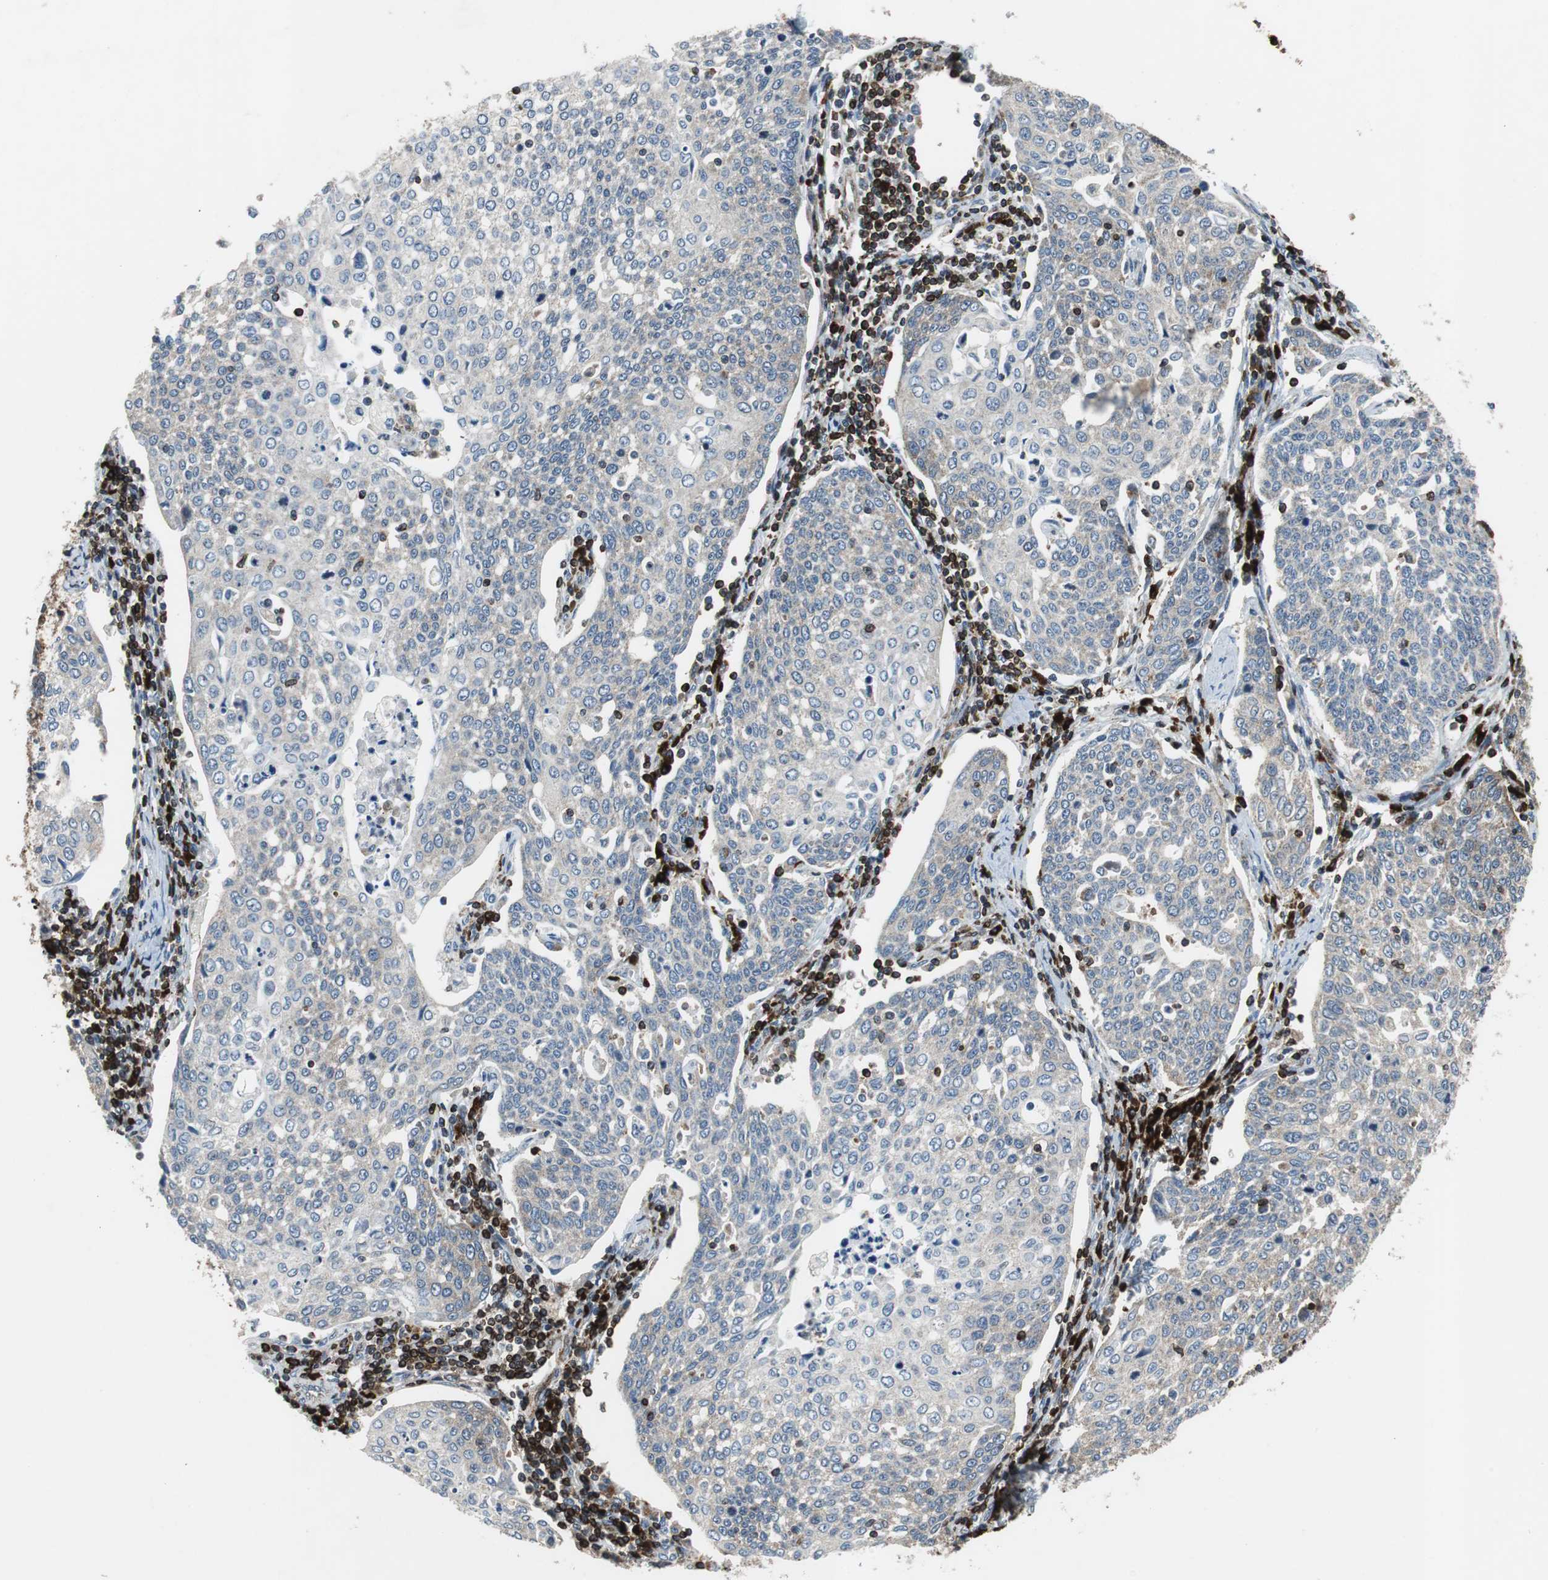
{"staining": {"intensity": "weak", "quantity": "<25%", "location": "cytoplasmic/membranous"}, "tissue": "cervical cancer", "cell_type": "Tumor cells", "image_type": "cancer", "snomed": [{"axis": "morphology", "description": "Squamous cell carcinoma, NOS"}, {"axis": "topography", "description": "Cervix"}], "caption": "Cervical cancer stained for a protein using immunohistochemistry (IHC) demonstrates no expression tumor cells.", "gene": "TUBA4A", "patient": {"sex": "female", "age": 34}}